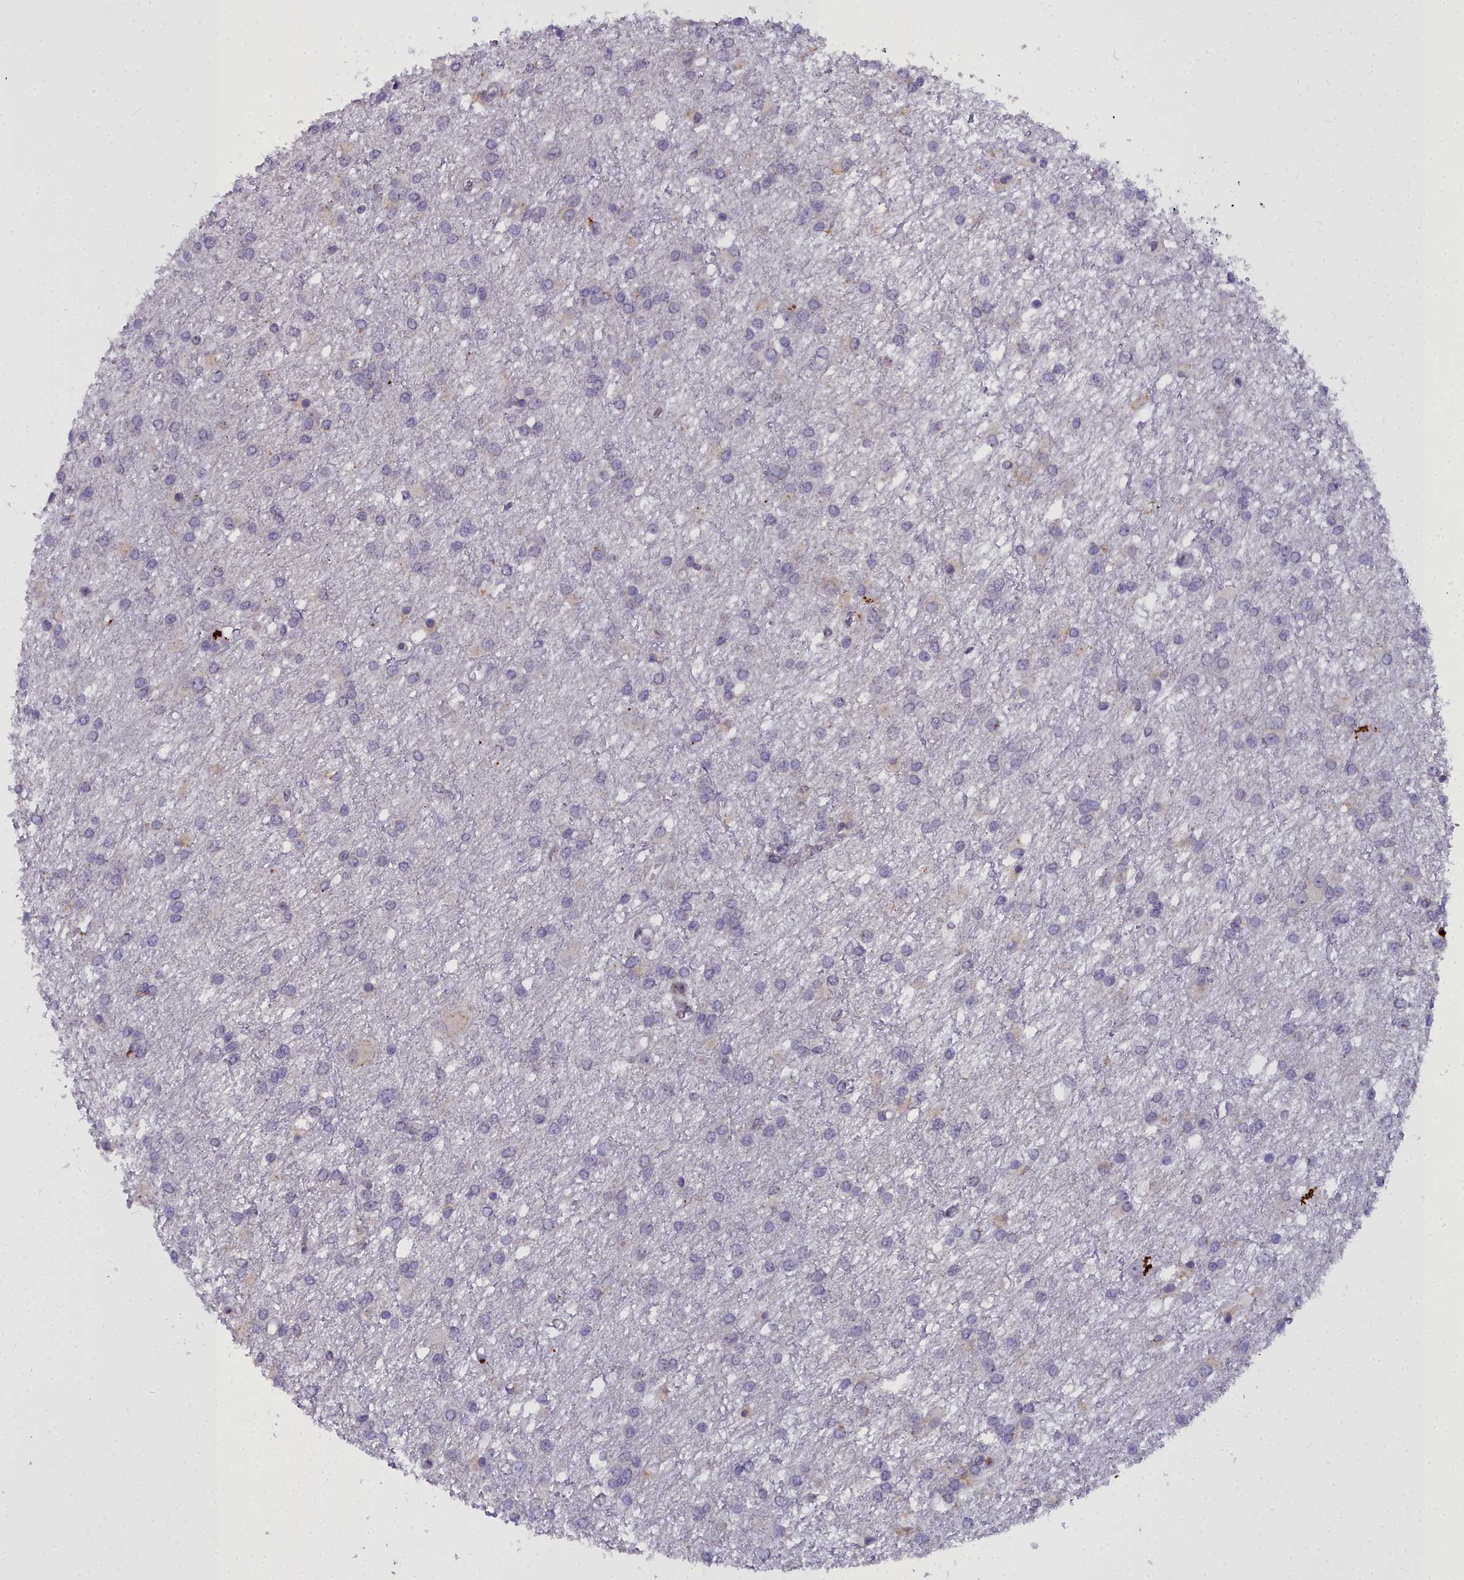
{"staining": {"intensity": "negative", "quantity": "none", "location": "none"}, "tissue": "glioma", "cell_type": "Tumor cells", "image_type": "cancer", "snomed": [{"axis": "morphology", "description": "Glioma, malignant, High grade"}, {"axis": "topography", "description": "Brain"}], "caption": "High magnification brightfield microscopy of glioma stained with DAB (3,3'-diaminobenzidine) (brown) and counterstained with hematoxylin (blue): tumor cells show no significant staining.", "gene": "WDPCP", "patient": {"sex": "female", "age": 50}}